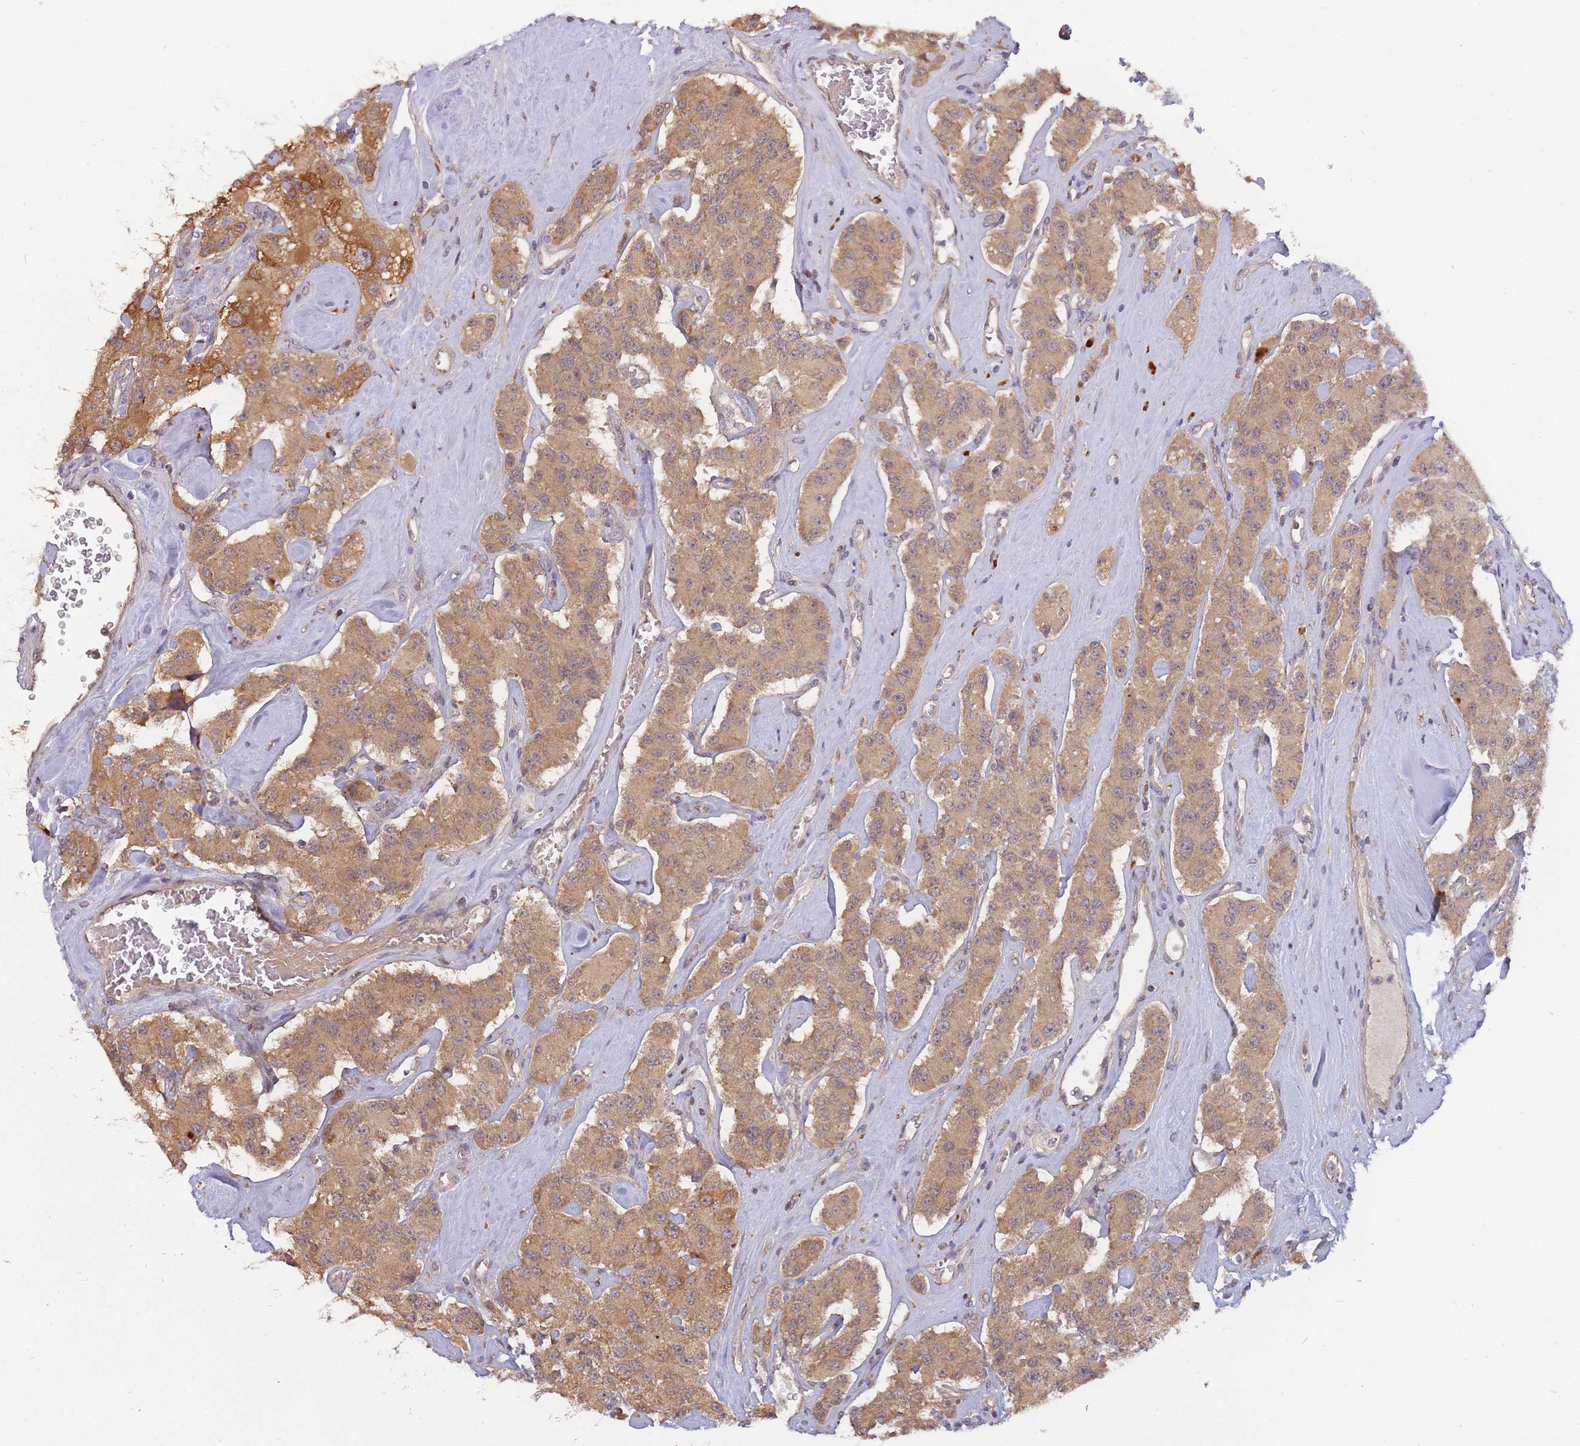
{"staining": {"intensity": "moderate", "quantity": ">75%", "location": "cytoplasmic/membranous"}, "tissue": "carcinoid", "cell_type": "Tumor cells", "image_type": "cancer", "snomed": [{"axis": "morphology", "description": "Carcinoid, malignant, NOS"}, {"axis": "topography", "description": "Pancreas"}], "caption": "There is medium levels of moderate cytoplasmic/membranous staining in tumor cells of malignant carcinoid, as demonstrated by immunohistochemical staining (brown color).", "gene": "SMC6", "patient": {"sex": "male", "age": 41}}